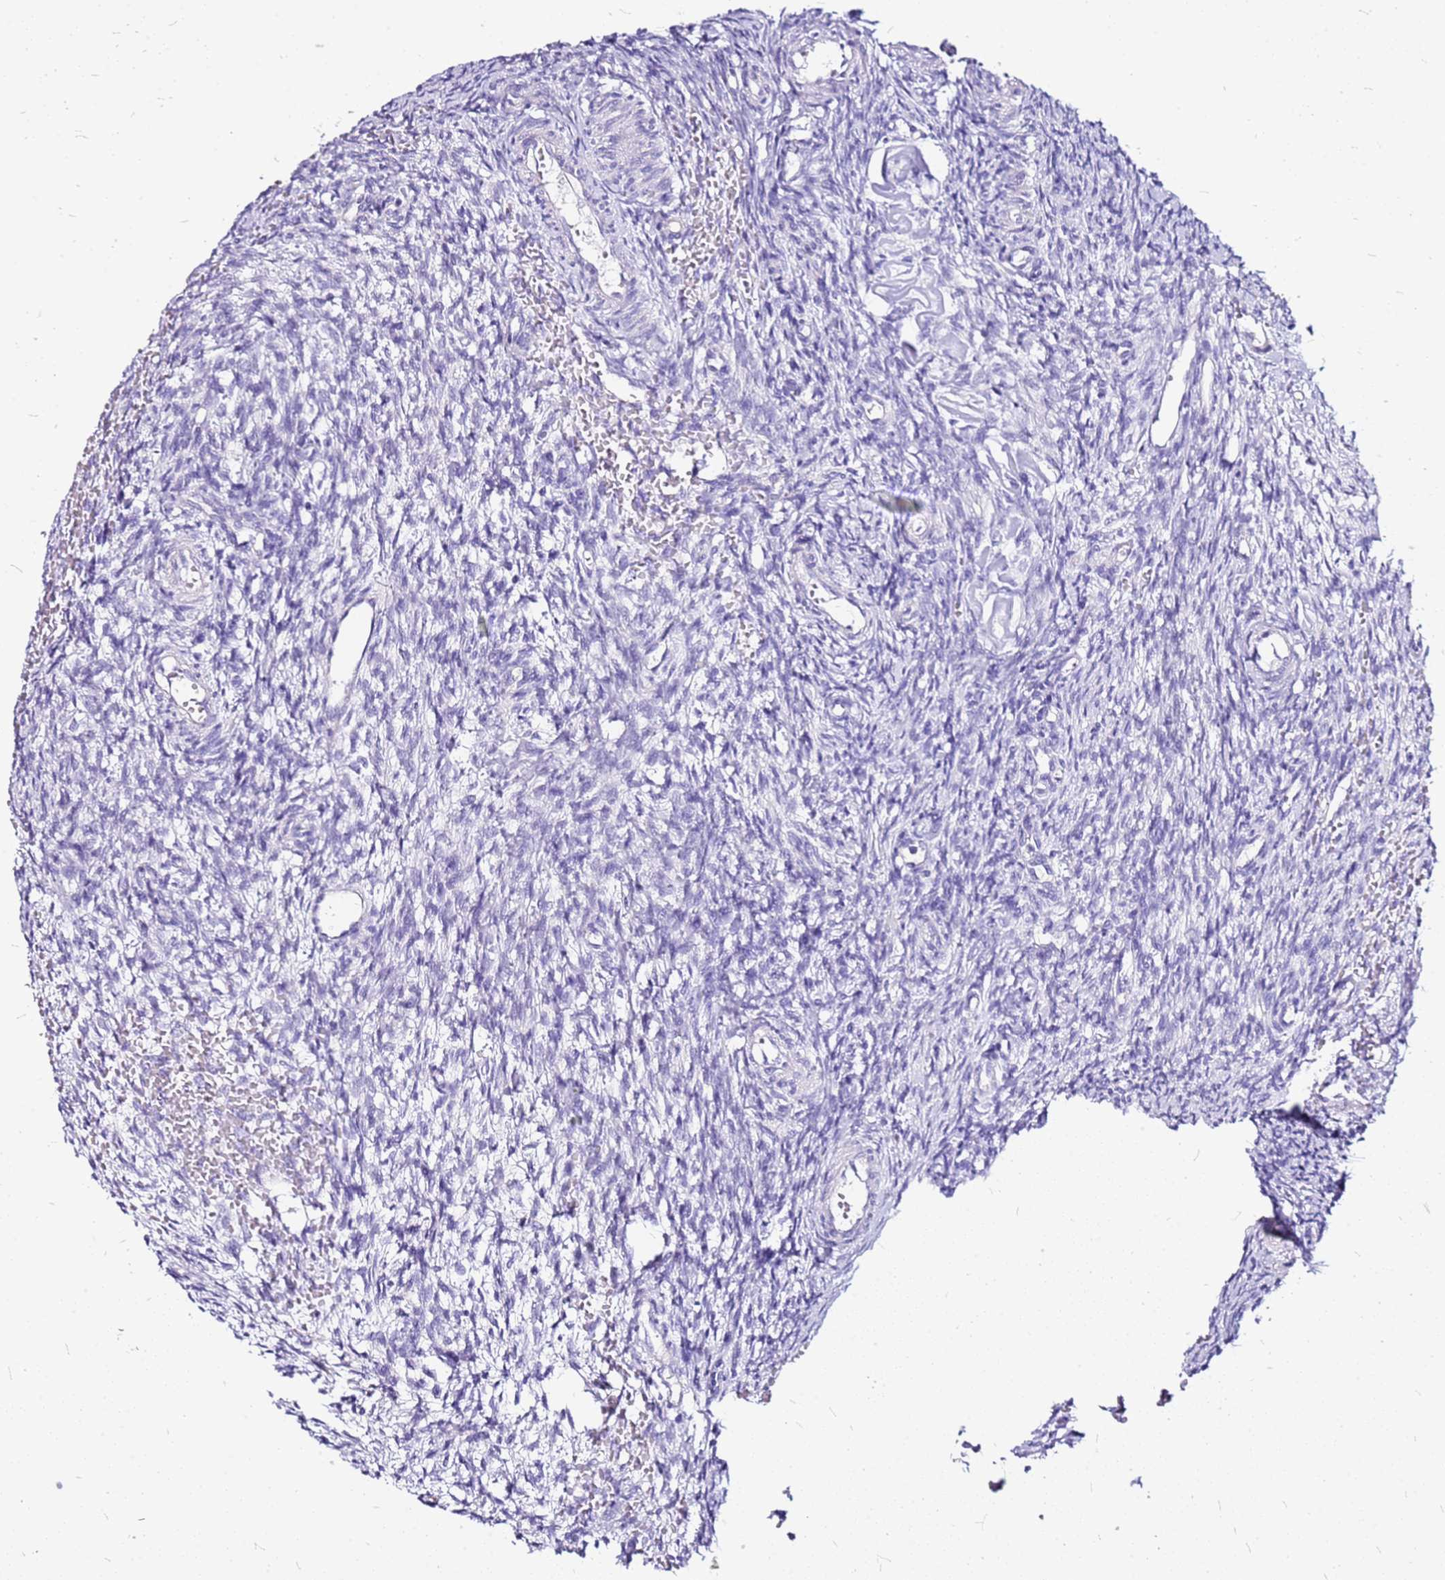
{"staining": {"intensity": "negative", "quantity": "none", "location": "none"}, "tissue": "ovary", "cell_type": "Ovarian stroma cells", "image_type": "normal", "snomed": [{"axis": "morphology", "description": "Normal tissue, NOS"}, {"axis": "topography", "description": "Ovary"}], "caption": "Unremarkable ovary was stained to show a protein in brown. There is no significant positivity in ovarian stroma cells. (DAB (3,3'-diaminobenzidine) immunohistochemistry with hematoxylin counter stain).", "gene": "CASD1", "patient": {"sex": "female", "age": 39}}